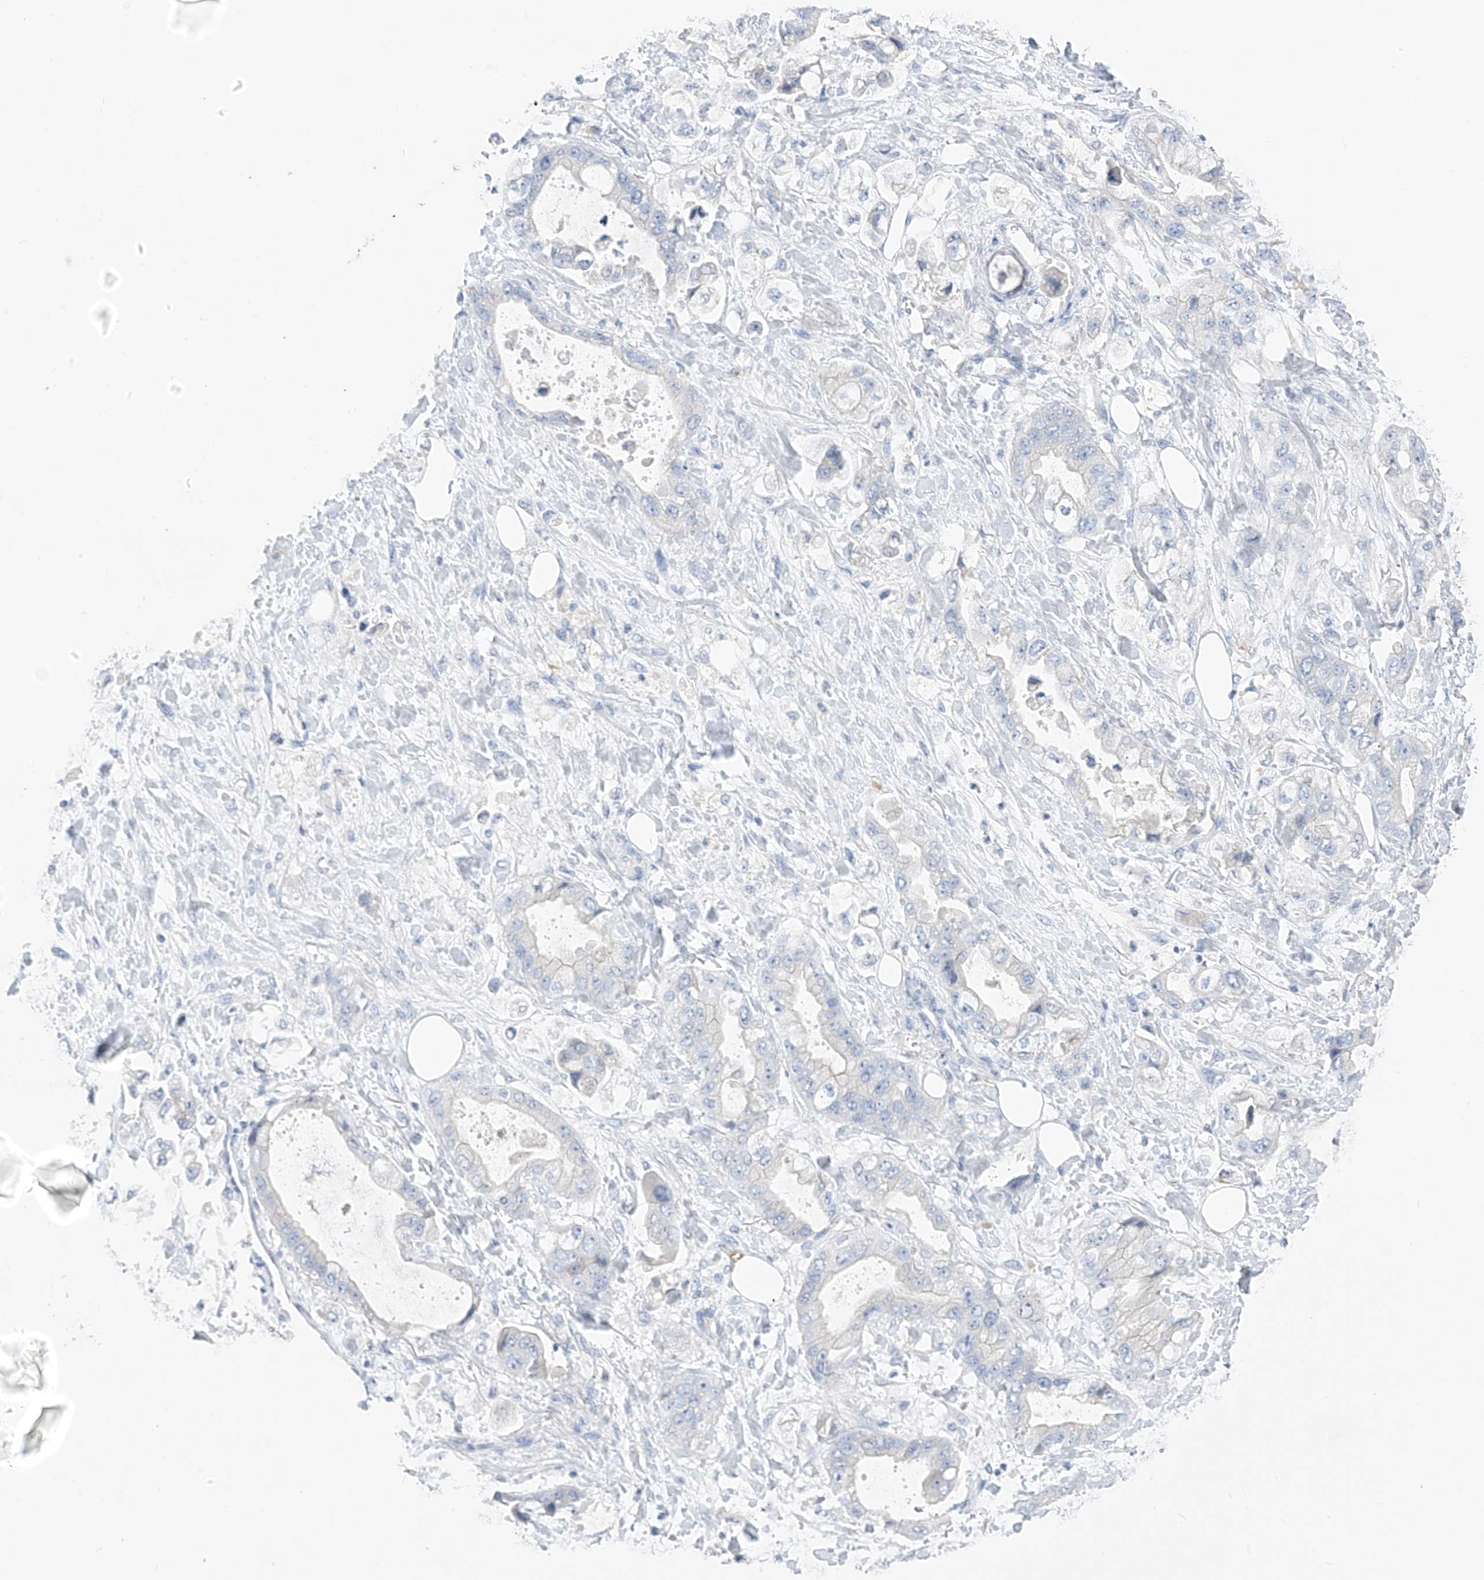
{"staining": {"intensity": "negative", "quantity": "none", "location": "none"}, "tissue": "stomach cancer", "cell_type": "Tumor cells", "image_type": "cancer", "snomed": [{"axis": "morphology", "description": "Adenocarcinoma, NOS"}, {"axis": "topography", "description": "Stomach"}], "caption": "This histopathology image is of stomach cancer stained with immunohistochemistry to label a protein in brown with the nuclei are counter-stained blue. There is no expression in tumor cells.", "gene": "ITGA9", "patient": {"sex": "male", "age": 62}}